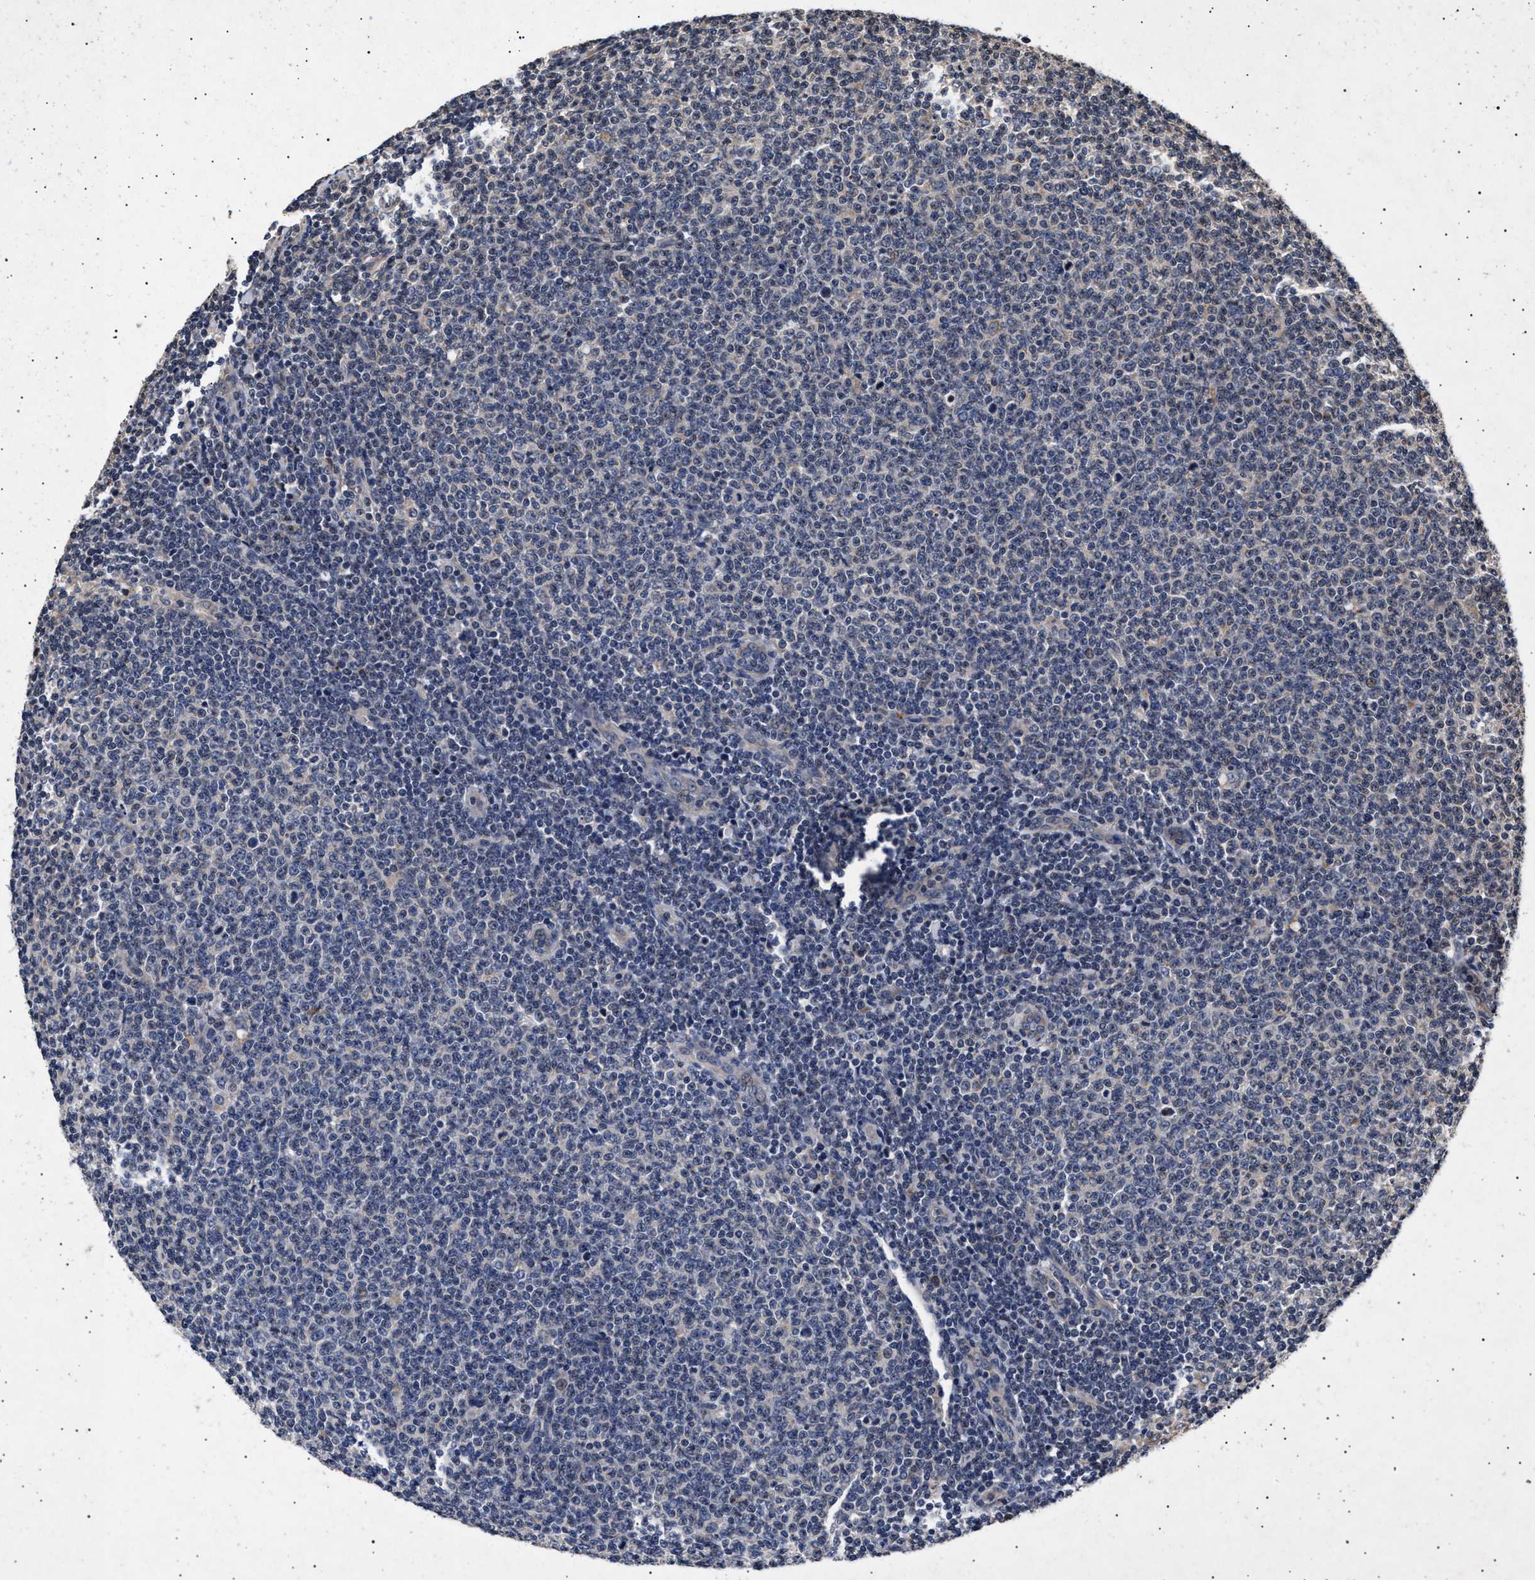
{"staining": {"intensity": "negative", "quantity": "none", "location": "none"}, "tissue": "lymphoma", "cell_type": "Tumor cells", "image_type": "cancer", "snomed": [{"axis": "morphology", "description": "Malignant lymphoma, non-Hodgkin's type, Low grade"}, {"axis": "topography", "description": "Lymph node"}], "caption": "Low-grade malignant lymphoma, non-Hodgkin's type stained for a protein using IHC reveals no staining tumor cells.", "gene": "ITGB5", "patient": {"sex": "male", "age": 66}}